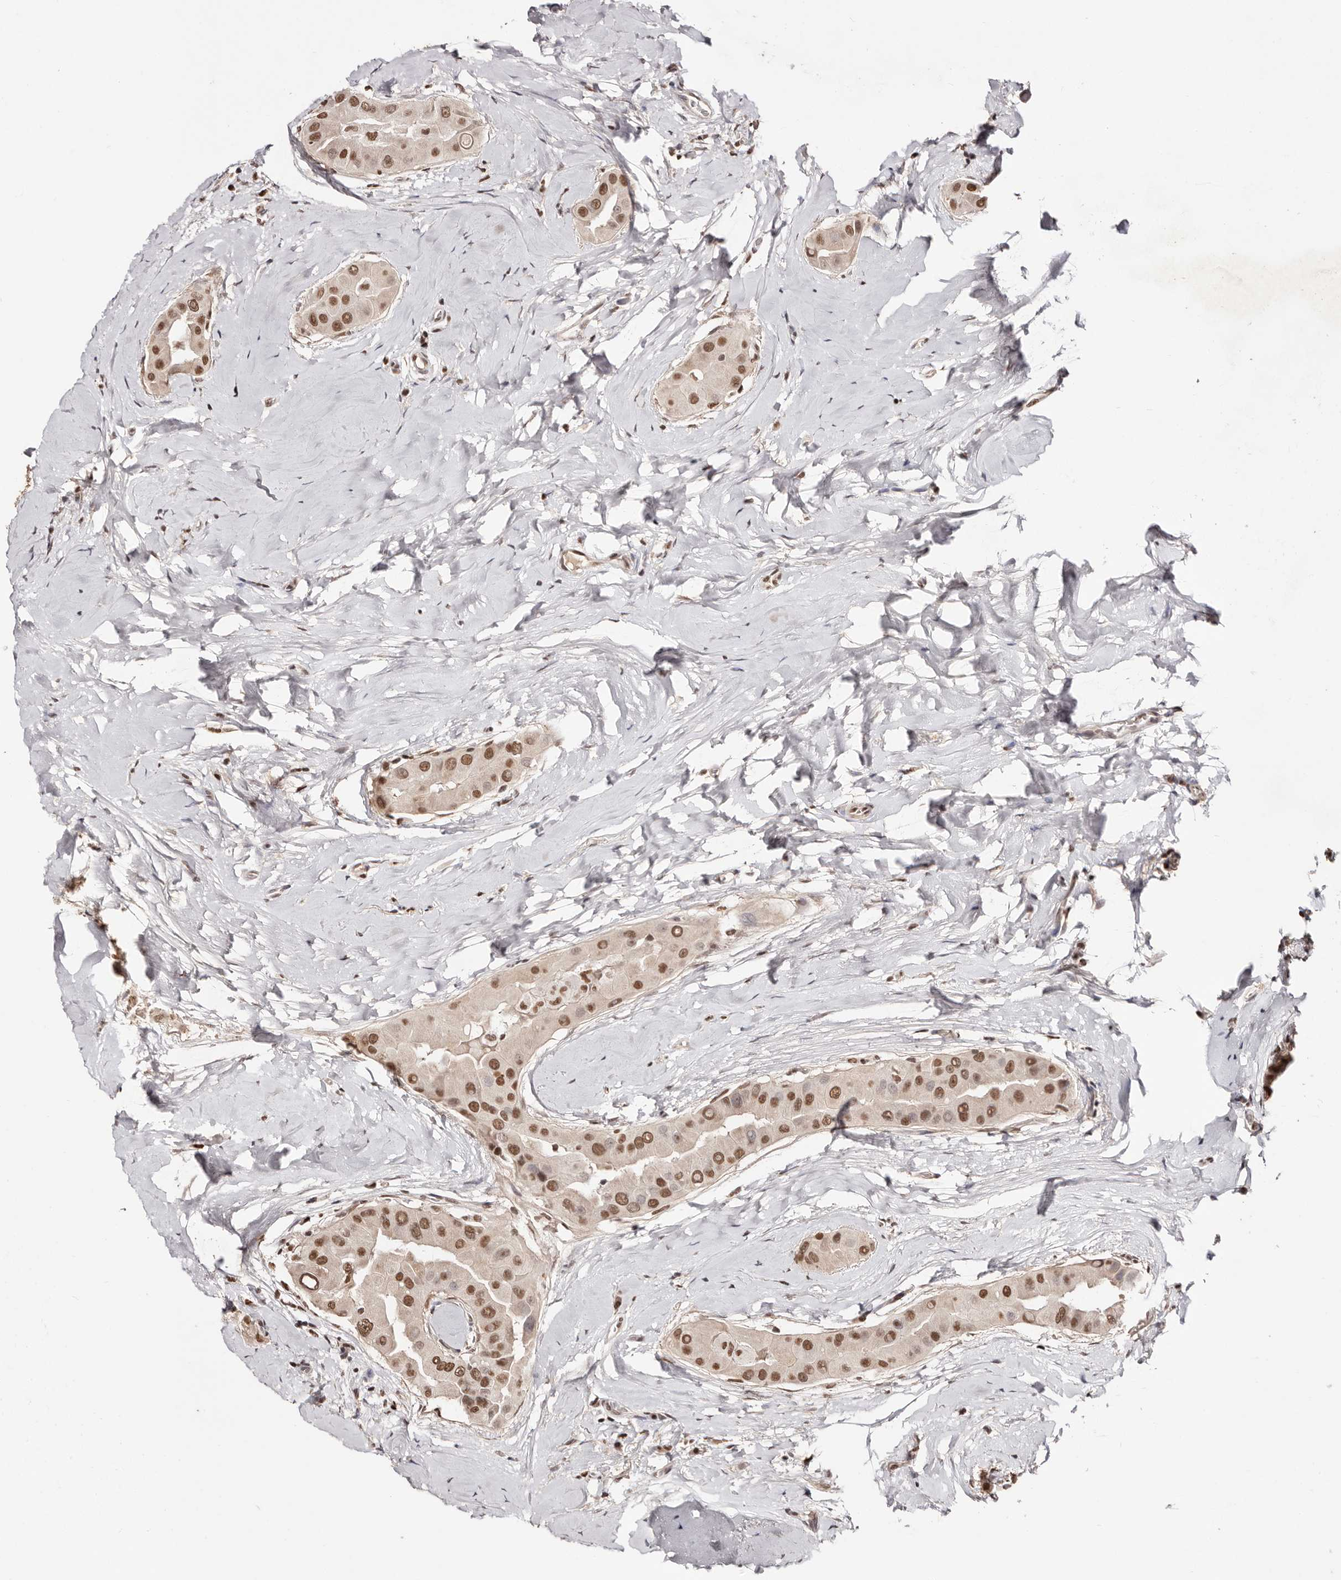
{"staining": {"intensity": "strong", "quantity": ">75%", "location": "nuclear"}, "tissue": "thyroid cancer", "cell_type": "Tumor cells", "image_type": "cancer", "snomed": [{"axis": "morphology", "description": "Papillary adenocarcinoma, NOS"}, {"axis": "topography", "description": "Thyroid gland"}], "caption": "An IHC micrograph of tumor tissue is shown. Protein staining in brown labels strong nuclear positivity in papillary adenocarcinoma (thyroid) within tumor cells.", "gene": "BICRAL", "patient": {"sex": "male", "age": 33}}